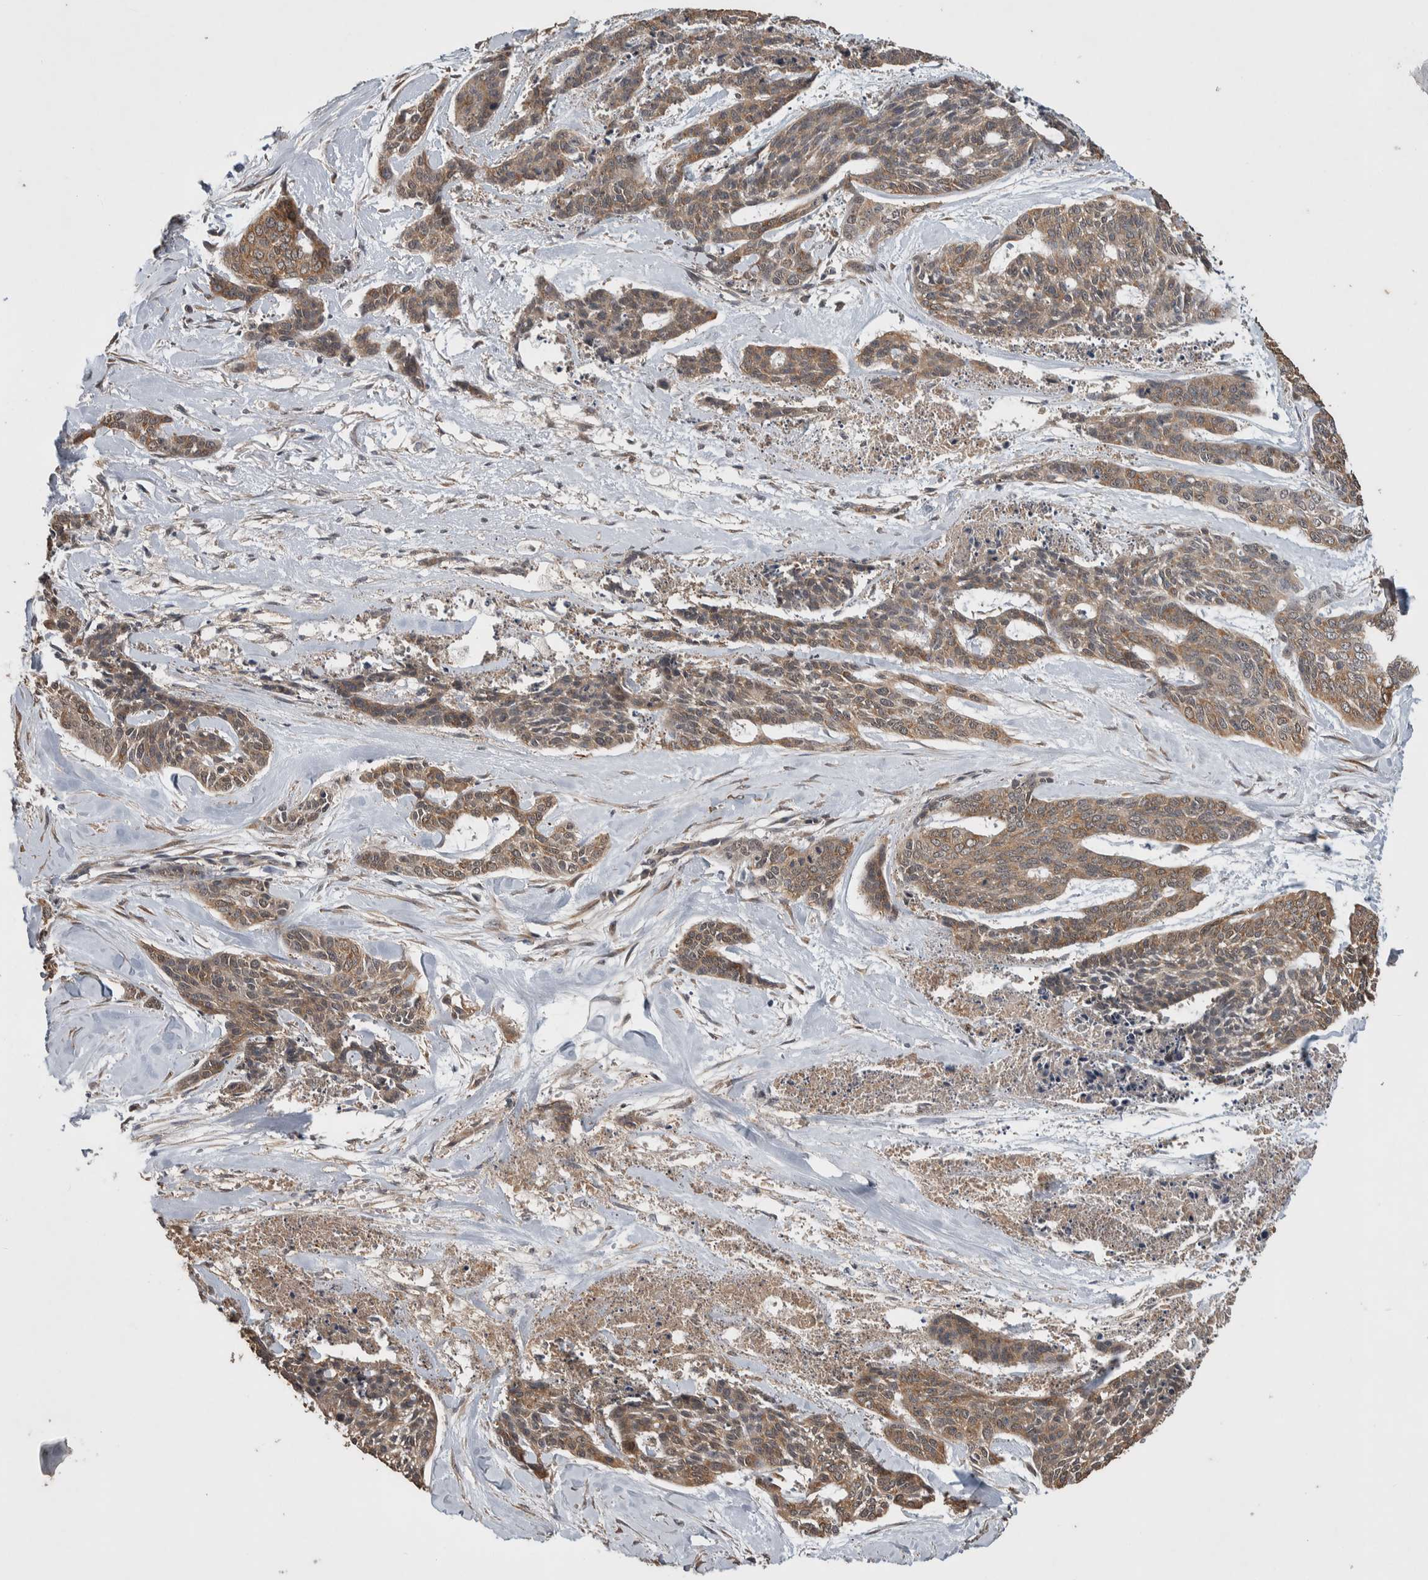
{"staining": {"intensity": "moderate", "quantity": ">75%", "location": "cytoplasmic/membranous"}, "tissue": "skin cancer", "cell_type": "Tumor cells", "image_type": "cancer", "snomed": [{"axis": "morphology", "description": "Basal cell carcinoma"}, {"axis": "topography", "description": "Skin"}], "caption": "DAB (3,3'-diaminobenzidine) immunohistochemical staining of skin basal cell carcinoma exhibits moderate cytoplasmic/membranous protein expression in approximately >75% of tumor cells. (DAB = brown stain, brightfield microscopy at high magnification).", "gene": "DVL2", "patient": {"sex": "female", "age": 64}}